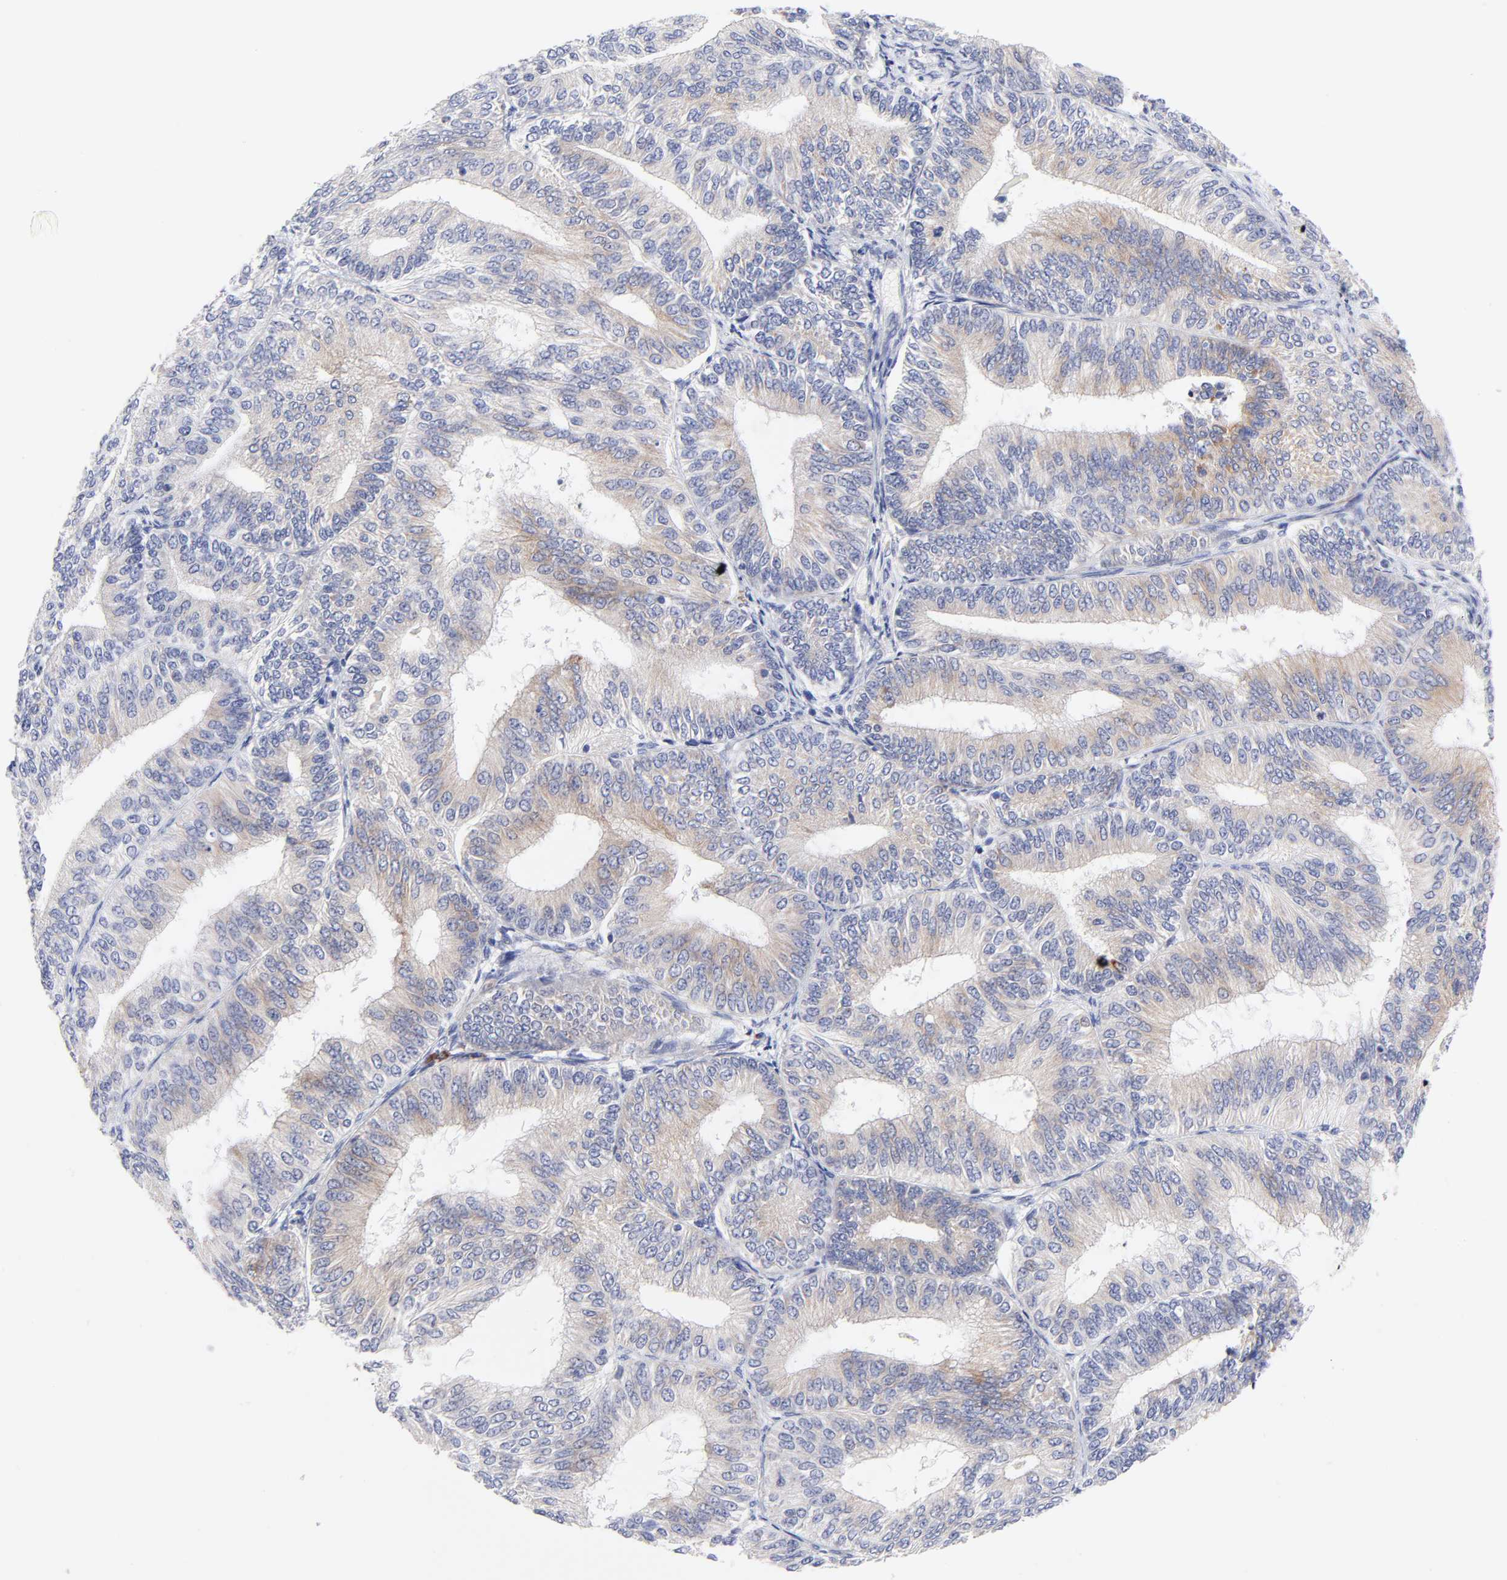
{"staining": {"intensity": "weak", "quantity": ">75%", "location": "cytoplasmic/membranous"}, "tissue": "endometrial cancer", "cell_type": "Tumor cells", "image_type": "cancer", "snomed": [{"axis": "morphology", "description": "Adenocarcinoma, NOS"}, {"axis": "topography", "description": "Endometrium"}], "caption": "Approximately >75% of tumor cells in endometrial adenocarcinoma exhibit weak cytoplasmic/membranous protein positivity as visualized by brown immunohistochemical staining.", "gene": "AFF2", "patient": {"sex": "female", "age": 55}}